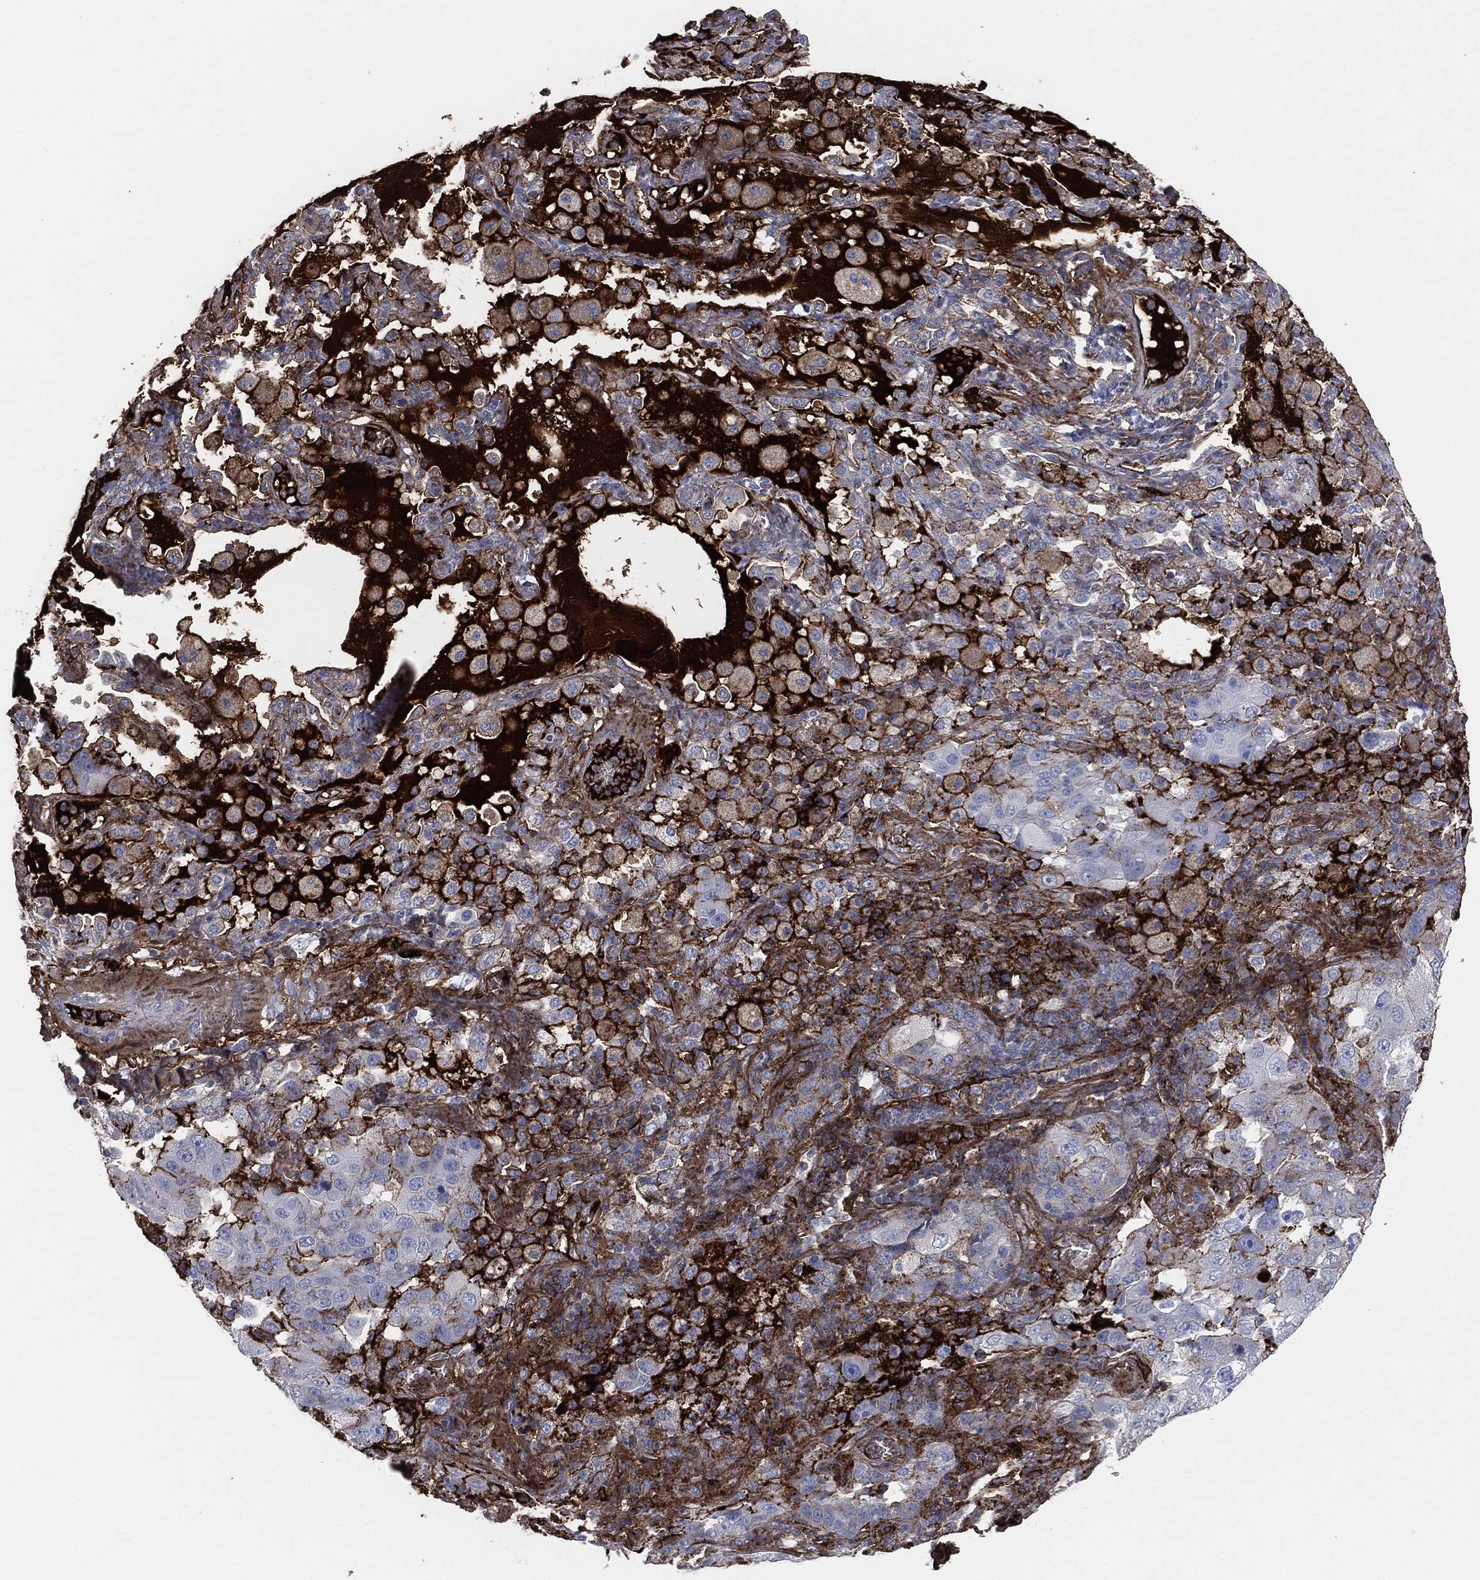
{"staining": {"intensity": "strong", "quantity": "25%-75%", "location": "cytoplasmic/membranous"}, "tissue": "lung cancer", "cell_type": "Tumor cells", "image_type": "cancer", "snomed": [{"axis": "morphology", "description": "Adenocarcinoma, NOS"}, {"axis": "topography", "description": "Lung"}], "caption": "Tumor cells show high levels of strong cytoplasmic/membranous staining in approximately 25%-75% of cells in human adenocarcinoma (lung). The protein is stained brown, and the nuclei are stained in blue (DAB IHC with brightfield microscopy, high magnification).", "gene": "APOB", "patient": {"sex": "female", "age": 61}}